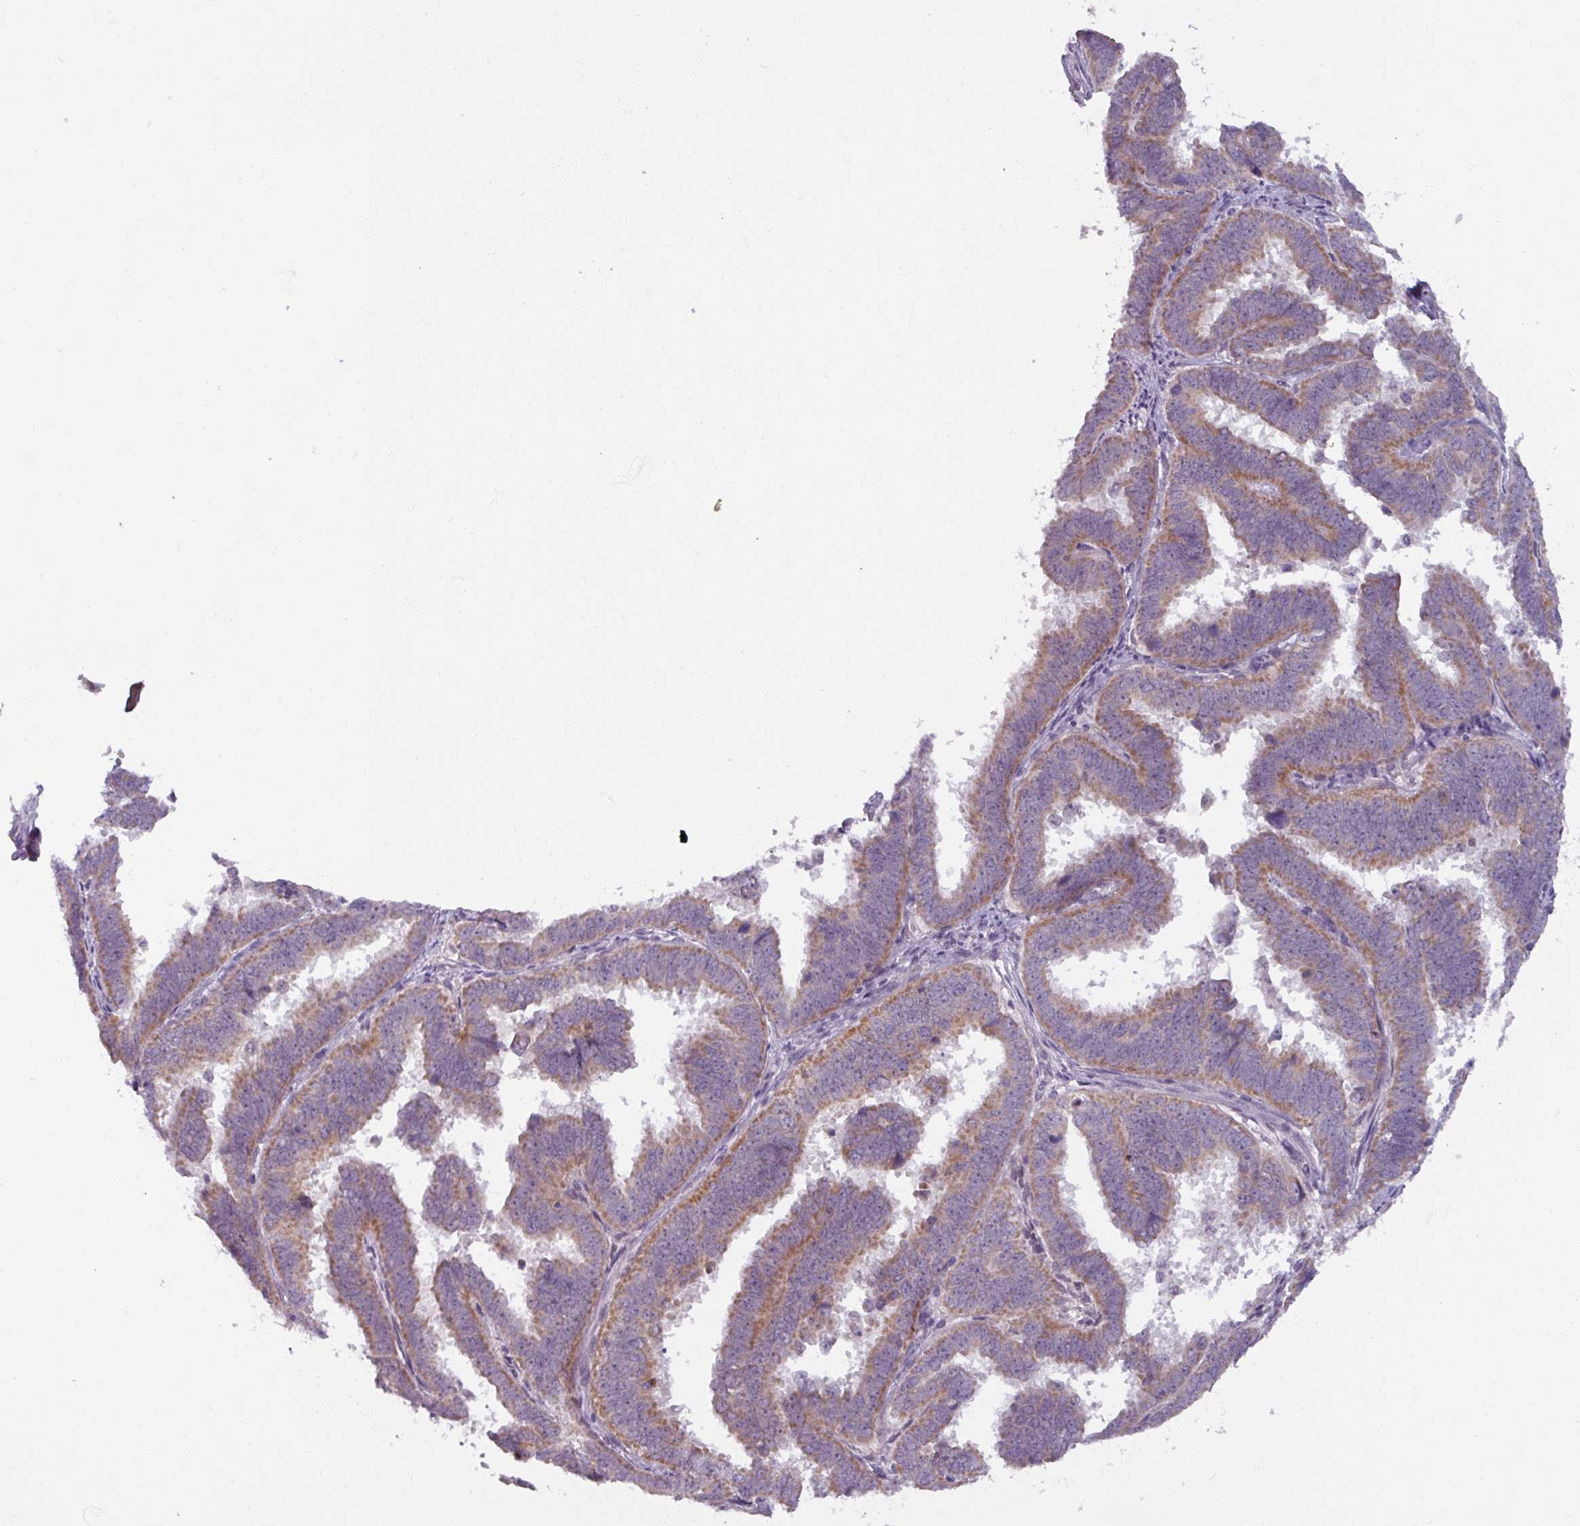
{"staining": {"intensity": "moderate", "quantity": ">75%", "location": "cytoplasmic/membranous"}, "tissue": "endometrial cancer", "cell_type": "Tumor cells", "image_type": "cancer", "snomed": [{"axis": "morphology", "description": "Adenocarcinoma, NOS"}, {"axis": "topography", "description": "Endometrium"}], "caption": "There is medium levels of moderate cytoplasmic/membranous positivity in tumor cells of endometrial adenocarcinoma, as demonstrated by immunohistochemical staining (brown color).", "gene": "OGFOD3", "patient": {"sex": "female", "age": 75}}